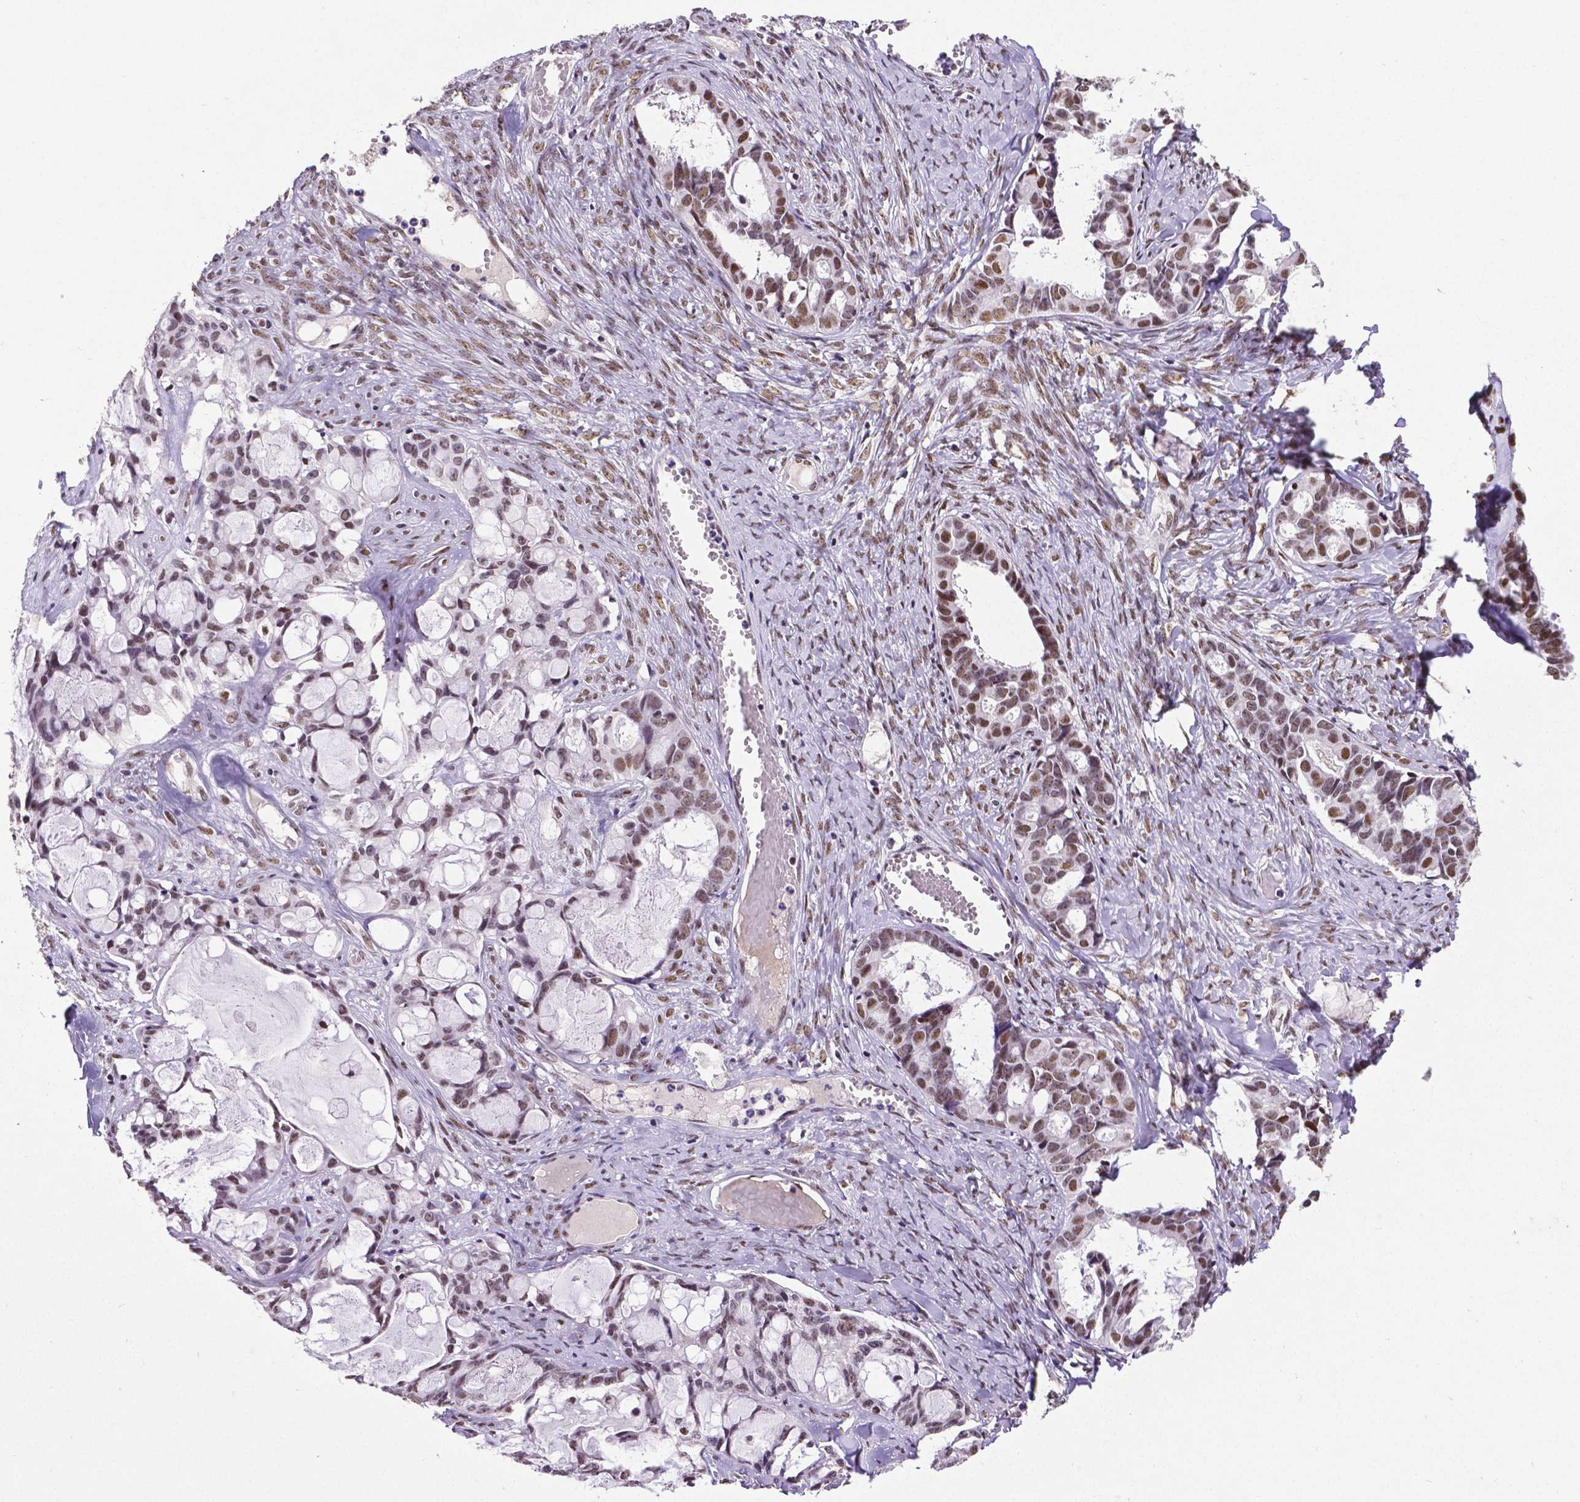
{"staining": {"intensity": "moderate", "quantity": ">75%", "location": "nuclear"}, "tissue": "ovarian cancer", "cell_type": "Tumor cells", "image_type": "cancer", "snomed": [{"axis": "morphology", "description": "Cystadenocarcinoma, serous, NOS"}, {"axis": "topography", "description": "Ovary"}], "caption": "The image shows a brown stain indicating the presence of a protein in the nuclear of tumor cells in ovarian cancer (serous cystadenocarcinoma). Using DAB (brown) and hematoxylin (blue) stains, captured at high magnification using brightfield microscopy.", "gene": "REST", "patient": {"sex": "female", "age": 69}}